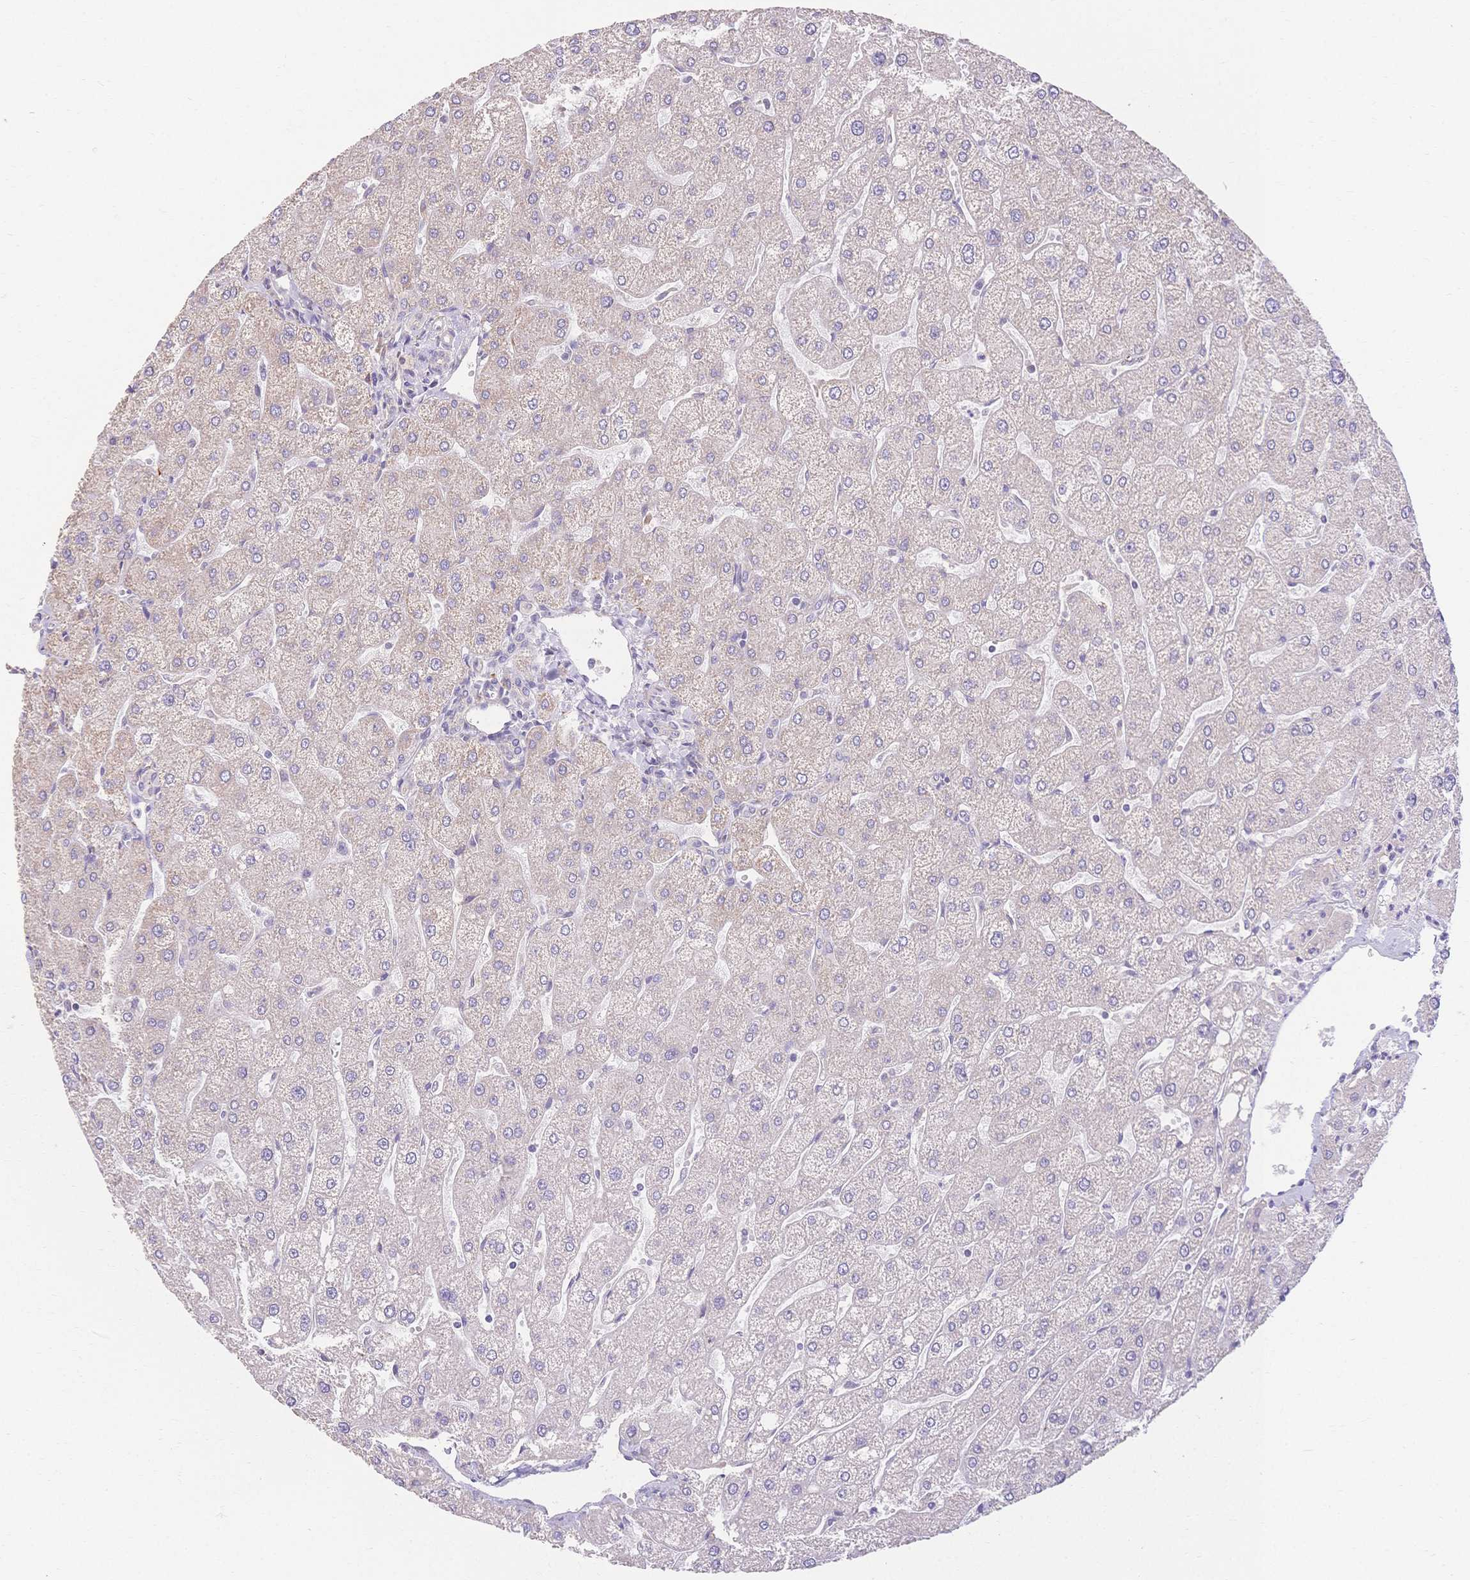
{"staining": {"intensity": "negative", "quantity": "none", "location": "none"}, "tissue": "liver", "cell_type": "Cholangiocytes", "image_type": "normal", "snomed": [{"axis": "morphology", "description": "Normal tissue, NOS"}, {"axis": "topography", "description": "Liver"}], "caption": "A high-resolution image shows immunohistochemistry (IHC) staining of unremarkable liver, which displays no significant positivity in cholangiocytes. (Immunohistochemistry, brightfield microscopy, high magnification).", "gene": "HS3ST5", "patient": {"sex": "male", "age": 67}}